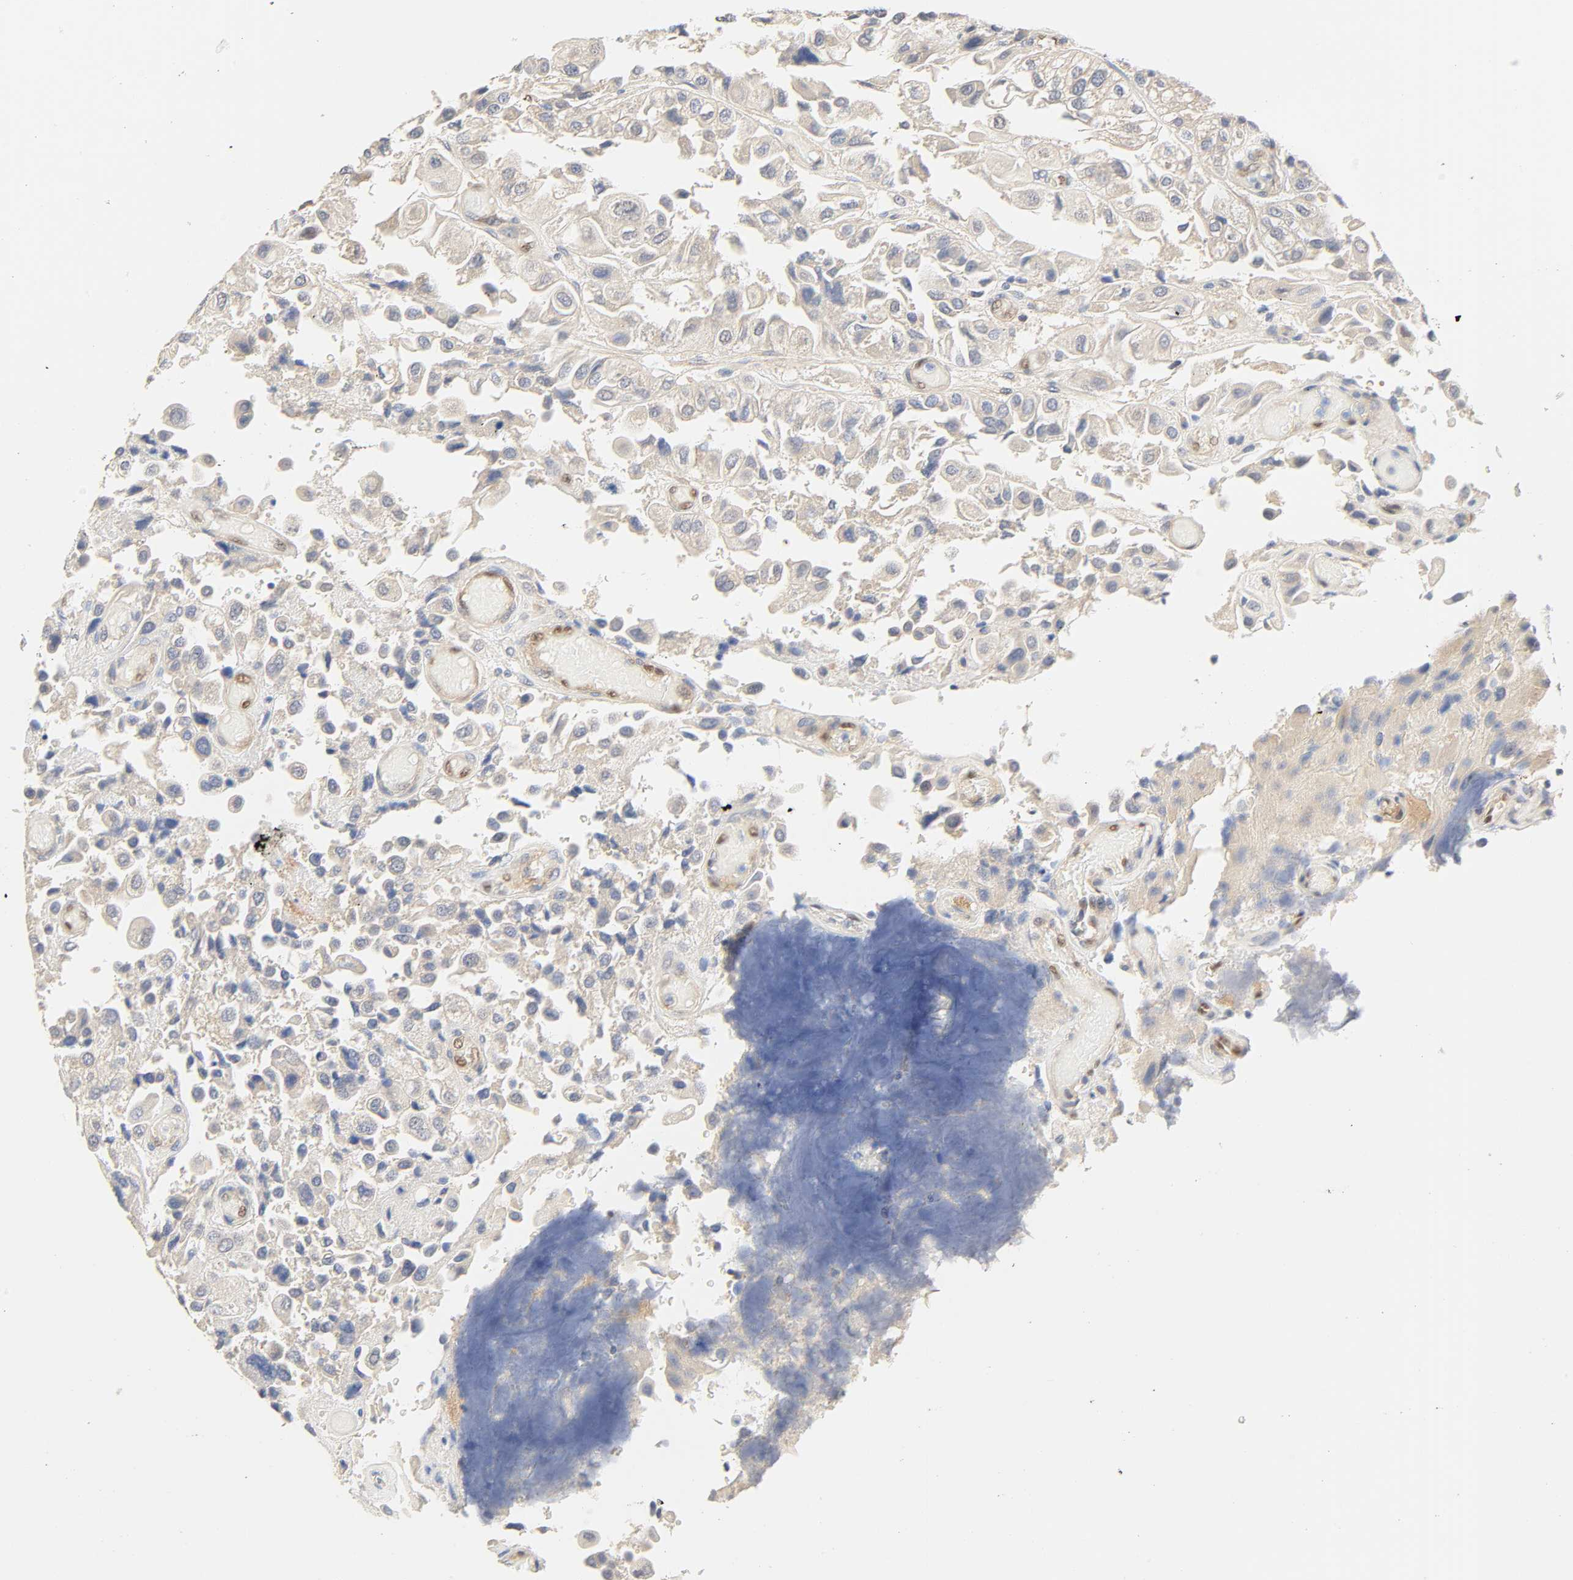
{"staining": {"intensity": "negative", "quantity": "none", "location": "none"}, "tissue": "urothelial cancer", "cell_type": "Tumor cells", "image_type": "cancer", "snomed": [{"axis": "morphology", "description": "Urothelial carcinoma, High grade"}, {"axis": "topography", "description": "Urinary bladder"}], "caption": "DAB immunohistochemical staining of urothelial carcinoma (high-grade) demonstrates no significant staining in tumor cells.", "gene": "BORCS8-MEF2B", "patient": {"sex": "female", "age": 64}}